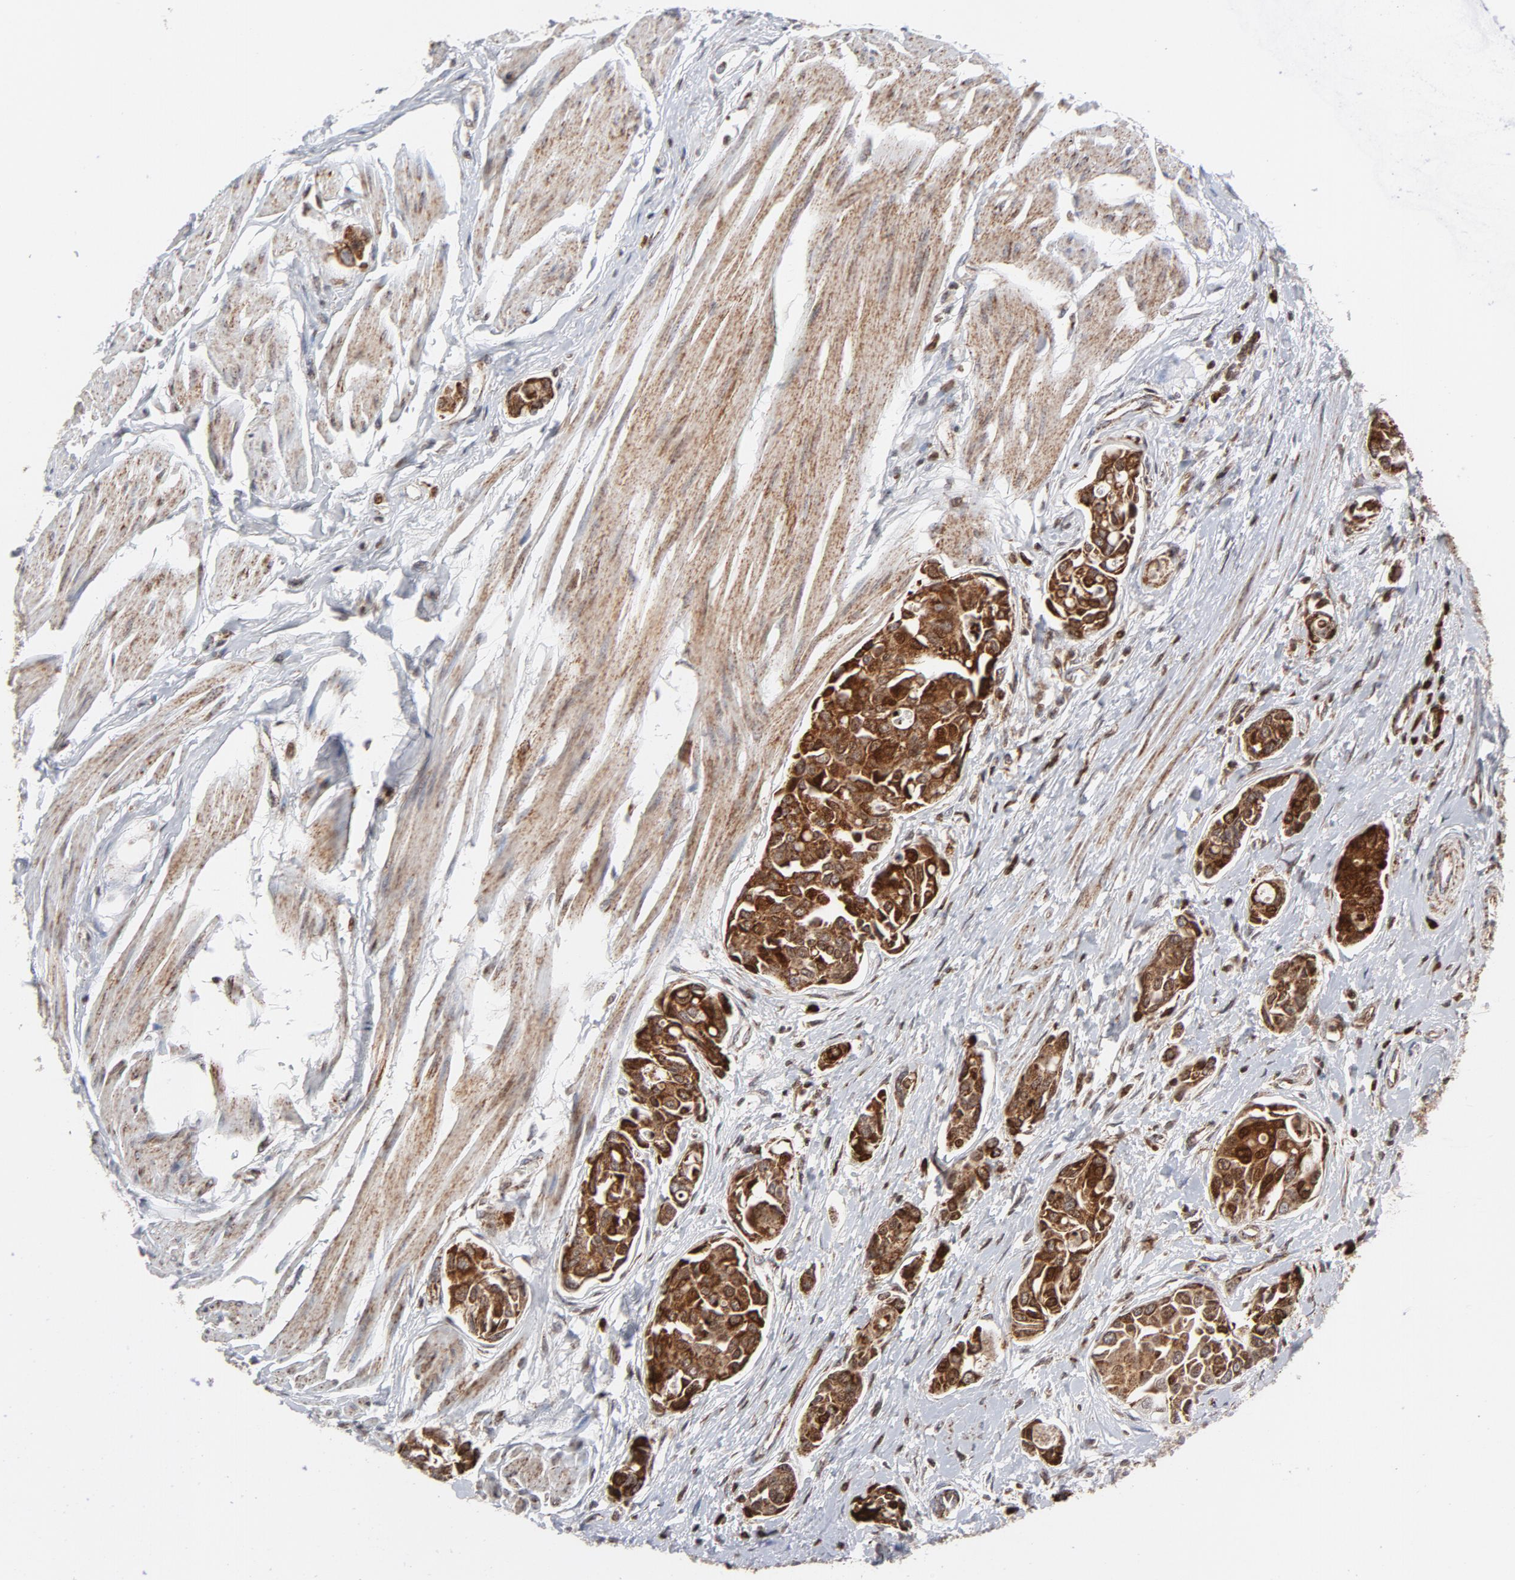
{"staining": {"intensity": "strong", "quantity": ">75%", "location": "cytoplasmic/membranous"}, "tissue": "urothelial cancer", "cell_type": "Tumor cells", "image_type": "cancer", "snomed": [{"axis": "morphology", "description": "Urothelial carcinoma, High grade"}, {"axis": "topography", "description": "Urinary bladder"}], "caption": "High-magnification brightfield microscopy of urothelial carcinoma (high-grade) stained with DAB (brown) and counterstained with hematoxylin (blue). tumor cells exhibit strong cytoplasmic/membranous expression is appreciated in about>75% of cells.", "gene": "CYCS", "patient": {"sex": "male", "age": 78}}